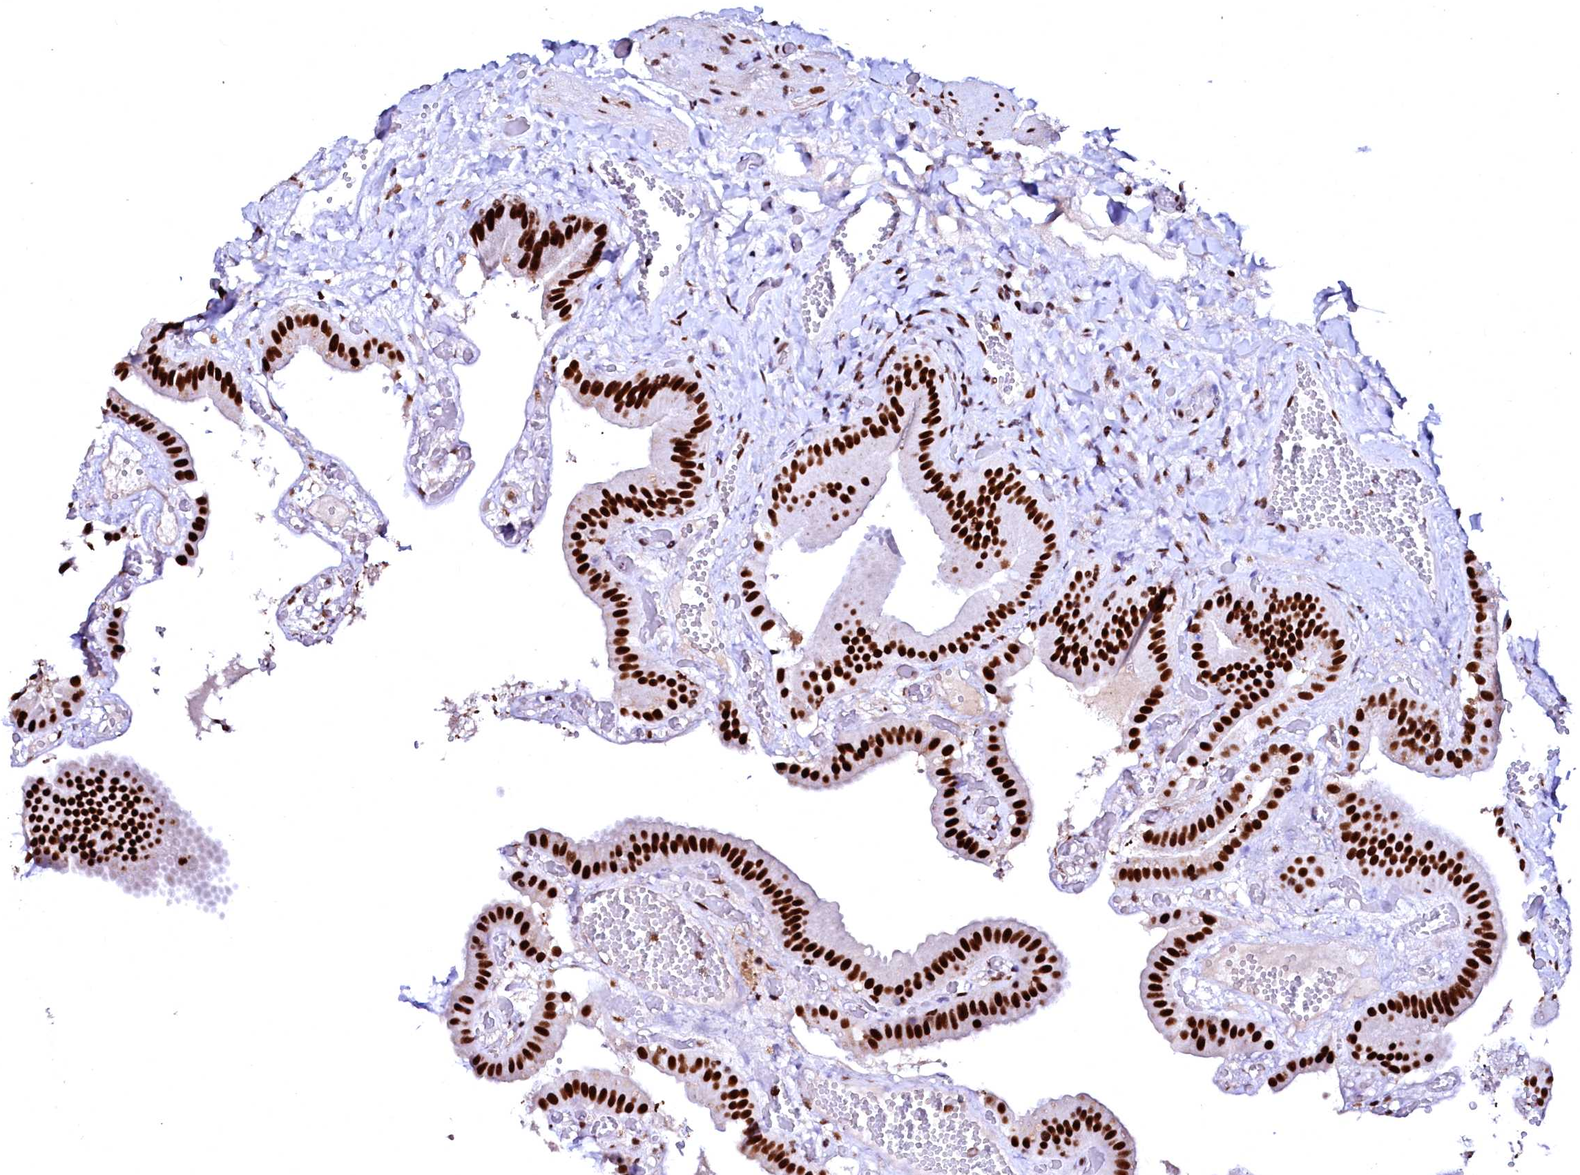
{"staining": {"intensity": "strong", "quantity": ">75%", "location": "nuclear"}, "tissue": "gallbladder", "cell_type": "Glandular cells", "image_type": "normal", "snomed": [{"axis": "morphology", "description": "Normal tissue, NOS"}, {"axis": "topography", "description": "Gallbladder"}], "caption": "The immunohistochemical stain labels strong nuclear positivity in glandular cells of normal gallbladder. Immunohistochemistry stains the protein in brown and the nuclei are stained blue.", "gene": "CPSF6", "patient": {"sex": "female", "age": 64}}